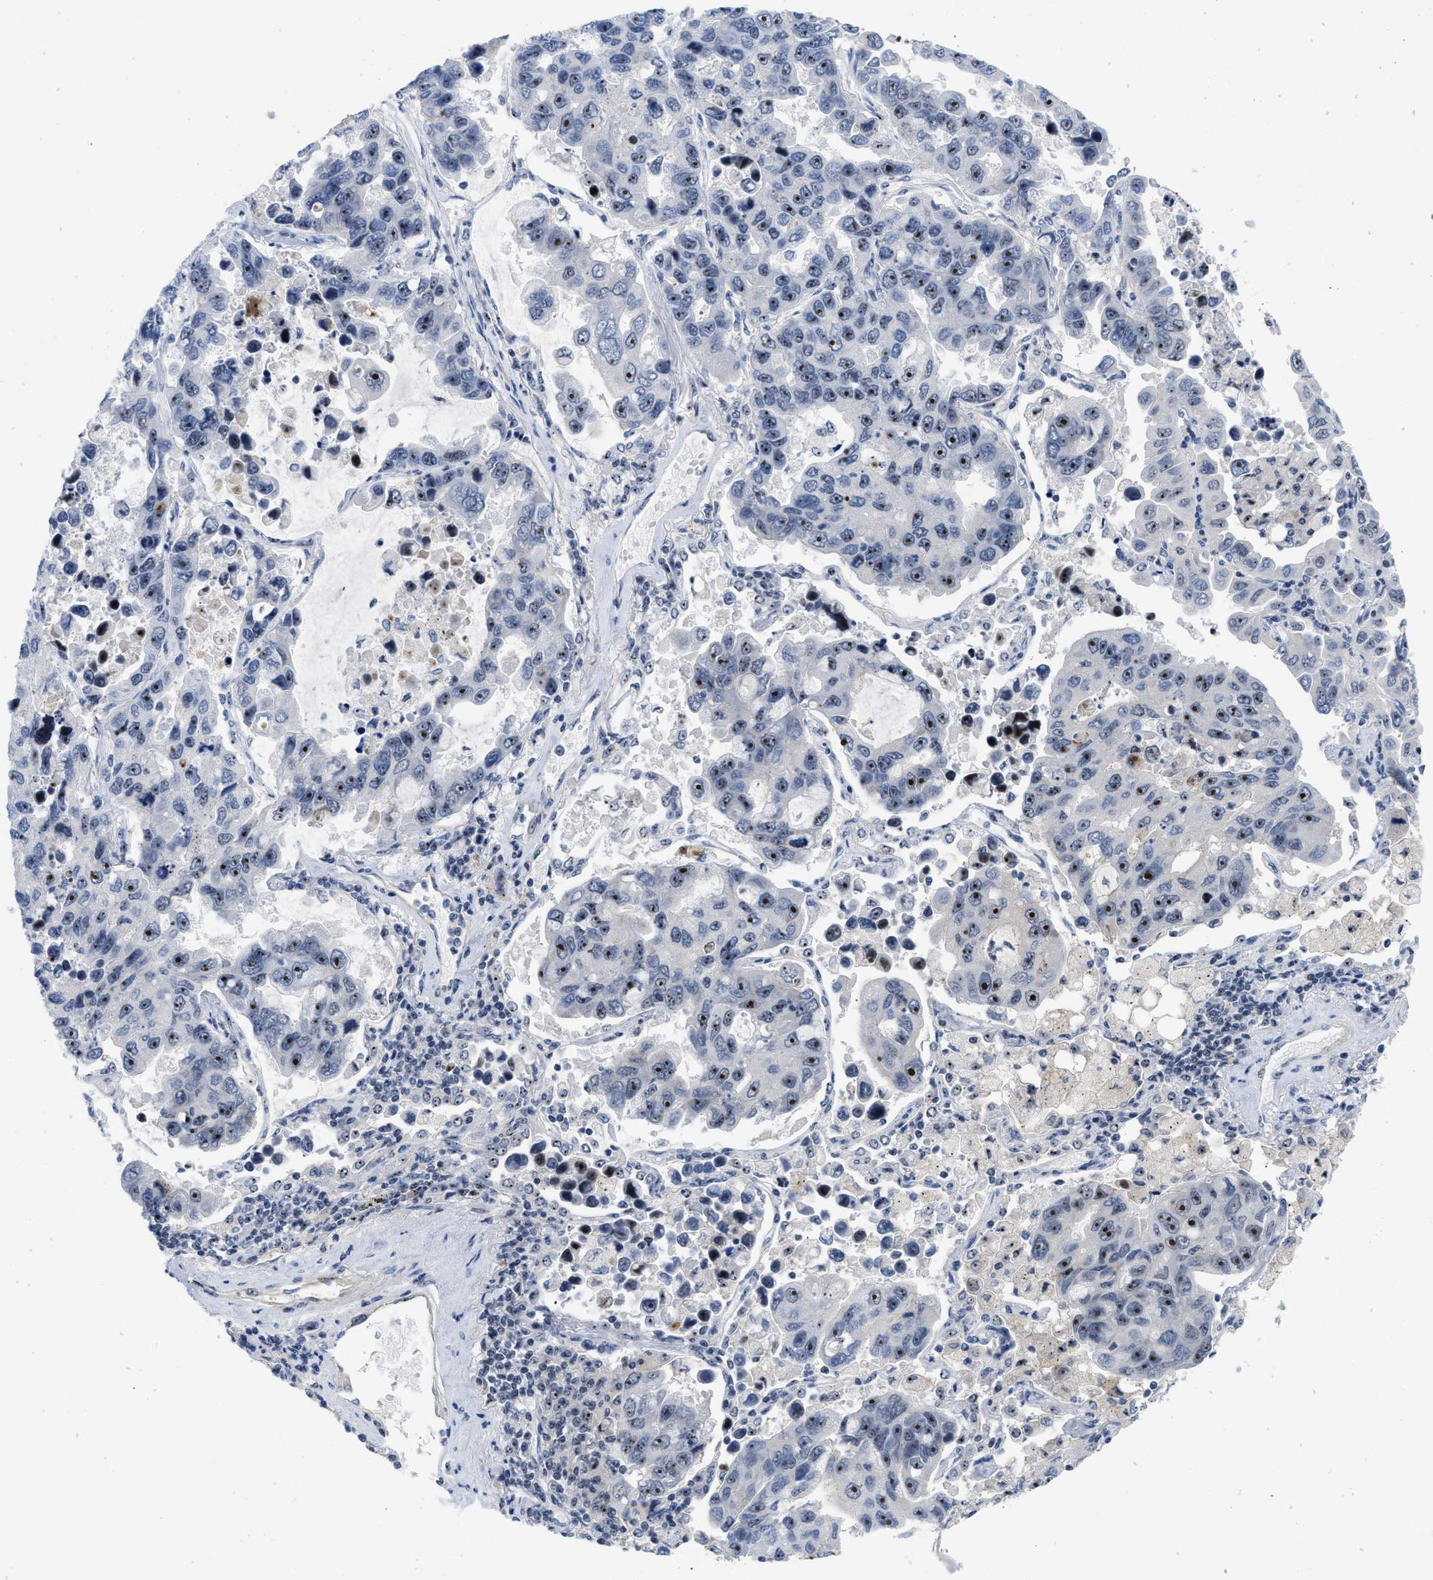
{"staining": {"intensity": "strong", "quantity": "25%-75%", "location": "nuclear"}, "tissue": "lung cancer", "cell_type": "Tumor cells", "image_type": "cancer", "snomed": [{"axis": "morphology", "description": "Adenocarcinoma, NOS"}, {"axis": "topography", "description": "Lung"}], "caption": "DAB (3,3'-diaminobenzidine) immunohistochemical staining of adenocarcinoma (lung) shows strong nuclear protein positivity in approximately 25%-75% of tumor cells. (Stains: DAB (3,3'-diaminobenzidine) in brown, nuclei in blue, Microscopy: brightfield microscopy at high magnification).", "gene": "NOP58", "patient": {"sex": "male", "age": 64}}